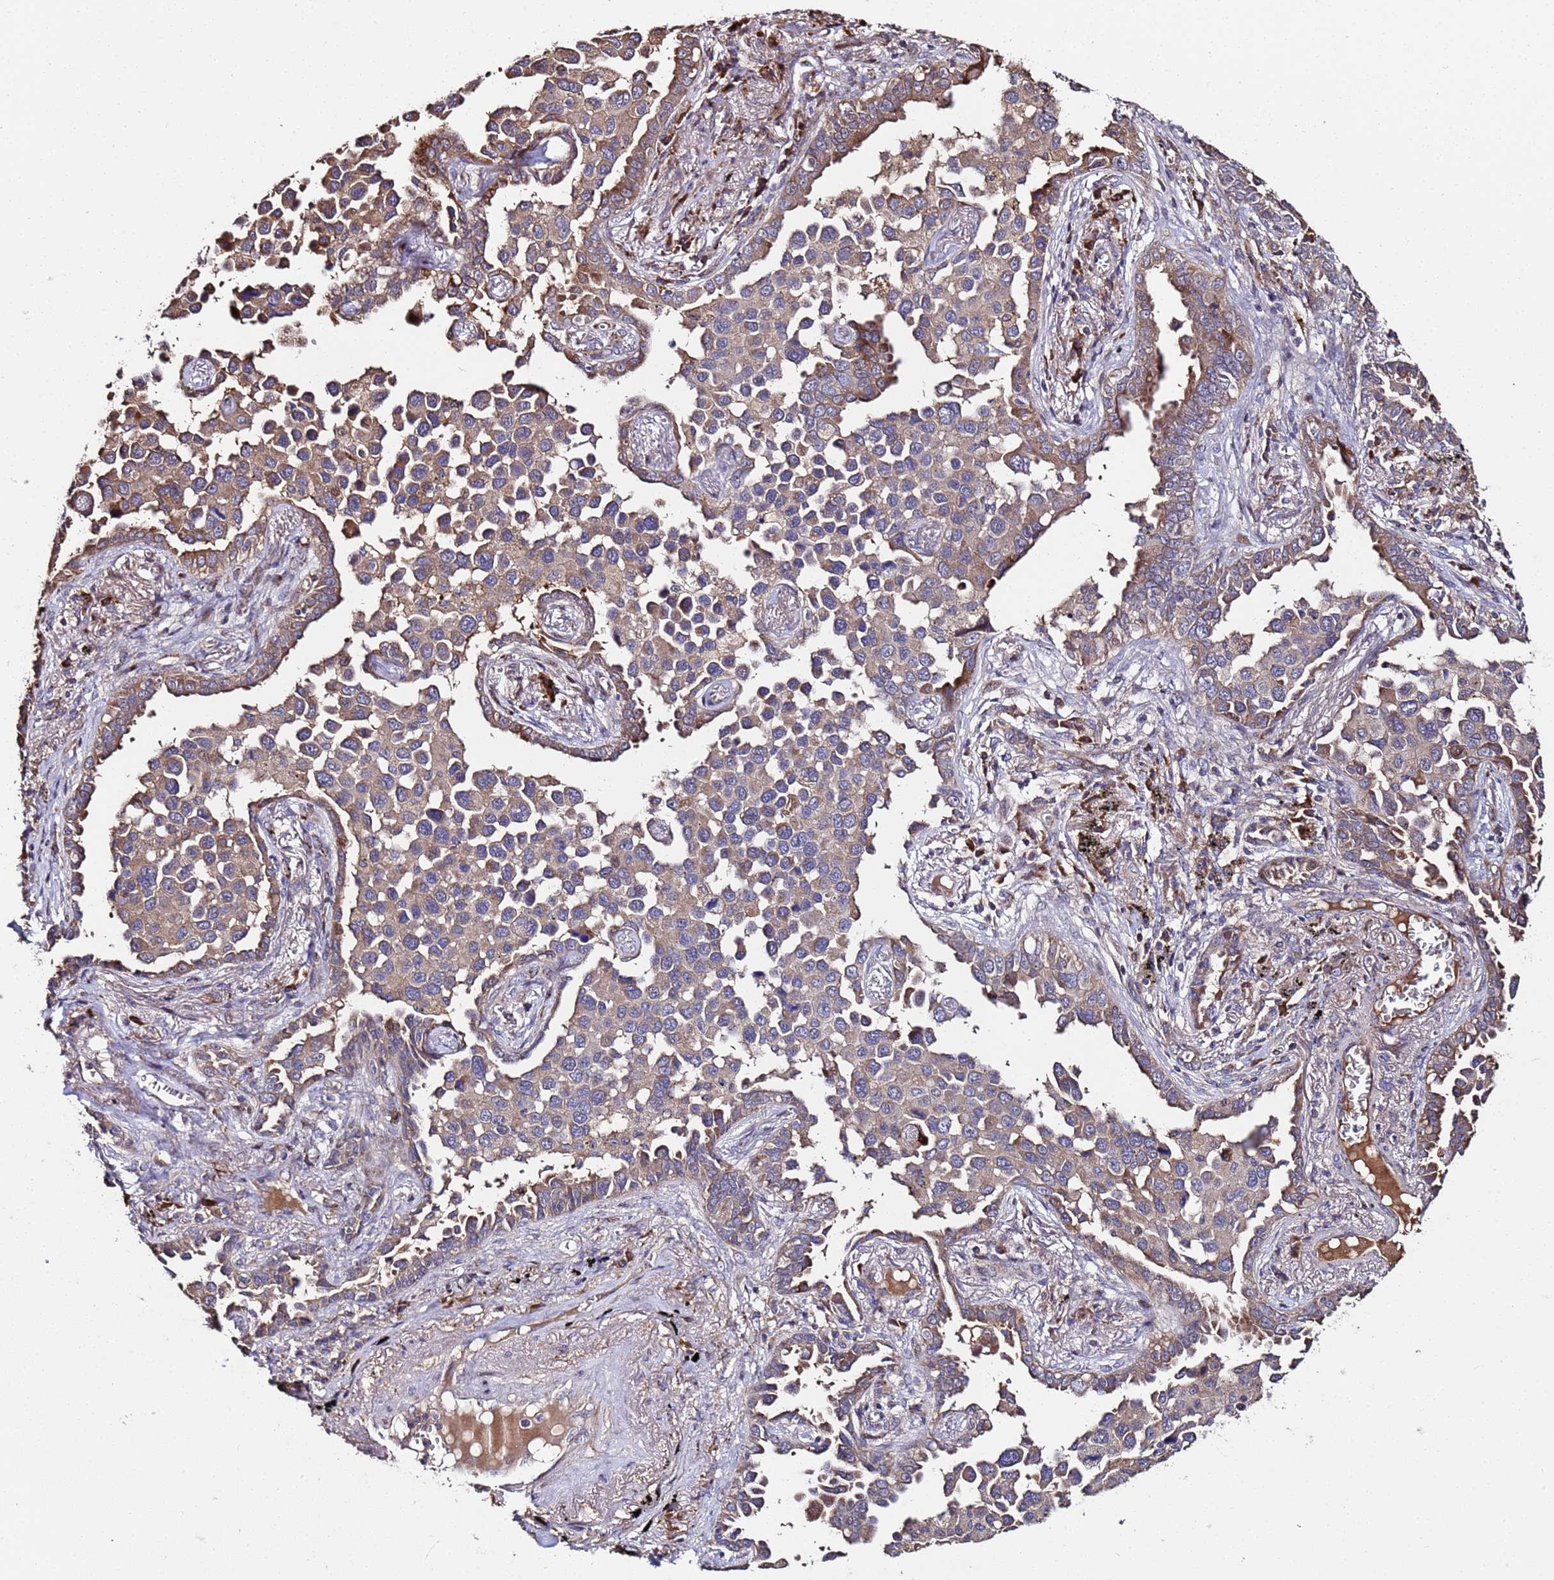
{"staining": {"intensity": "moderate", "quantity": ">75%", "location": "cytoplasmic/membranous"}, "tissue": "lung cancer", "cell_type": "Tumor cells", "image_type": "cancer", "snomed": [{"axis": "morphology", "description": "Adenocarcinoma, NOS"}, {"axis": "topography", "description": "Lung"}], "caption": "IHC micrograph of human lung adenocarcinoma stained for a protein (brown), which displays medium levels of moderate cytoplasmic/membranous staining in approximately >75% of tumor cells.", "gene": "WNK4", "patient": {"sex": "male", "age": 67}}